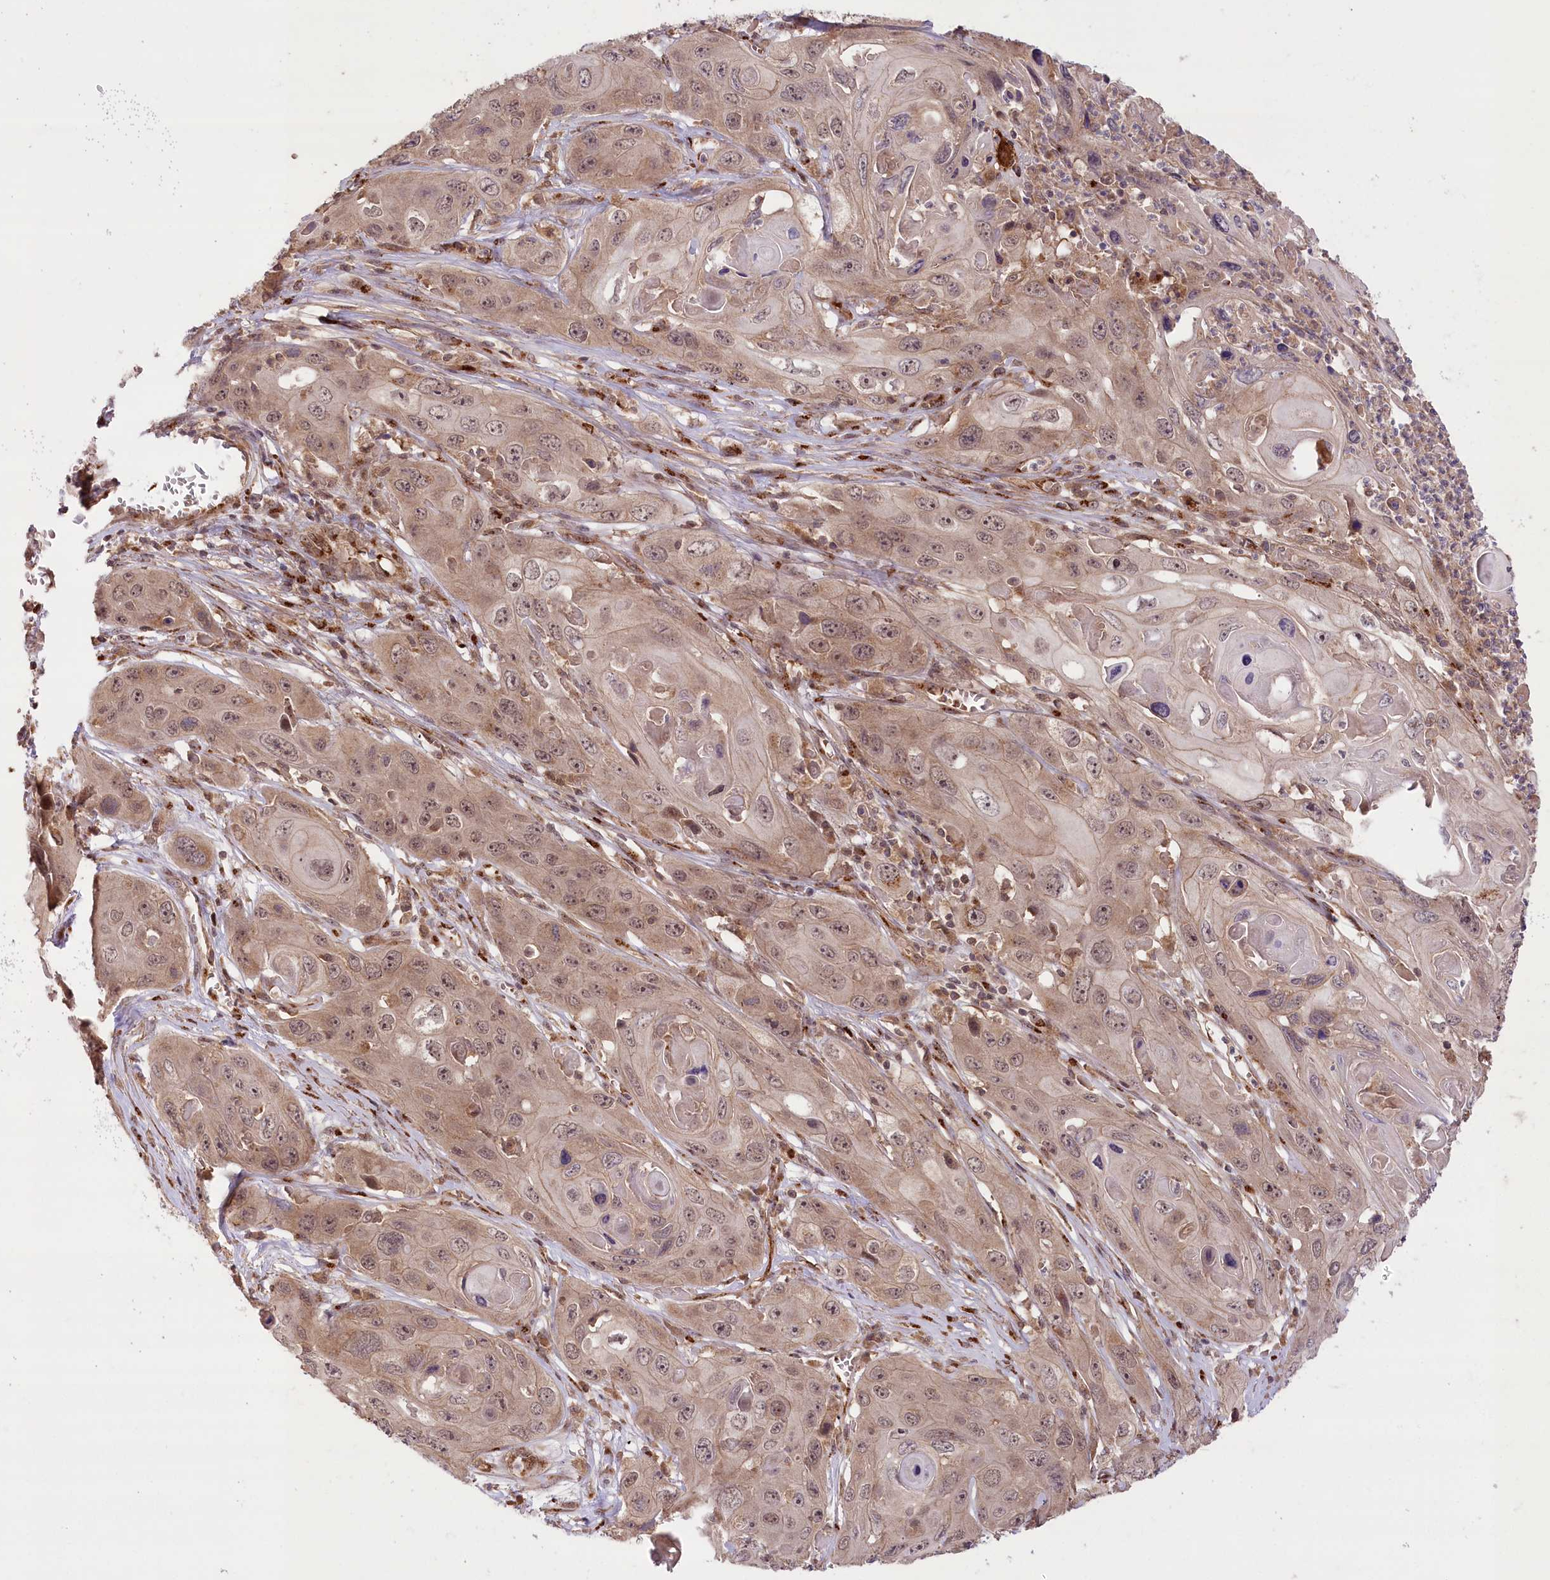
{"staining": {"intensity": "weak", "quantity": ">75%", "location": "cytoplasmic/membranous,nuclear"}, "tissue": "skin cancer", "cell_type": "Tumor cells", "image_type": "cancer", "snomed": [{"axis": "morphology", "description": "Squamous cell carcinoma, NOS"}, {"axis": "topography", "description": "Skin"}], "caption": "About >75% of tumor cells in human skin cancer (squamous cell carcinoma) display weak cytoplasmic/membranous and nuclear protein staining as visualized by brown immunohistochemical staining.", "gene": "CARD19", "patient": {"sex": "male", "age": 55}}